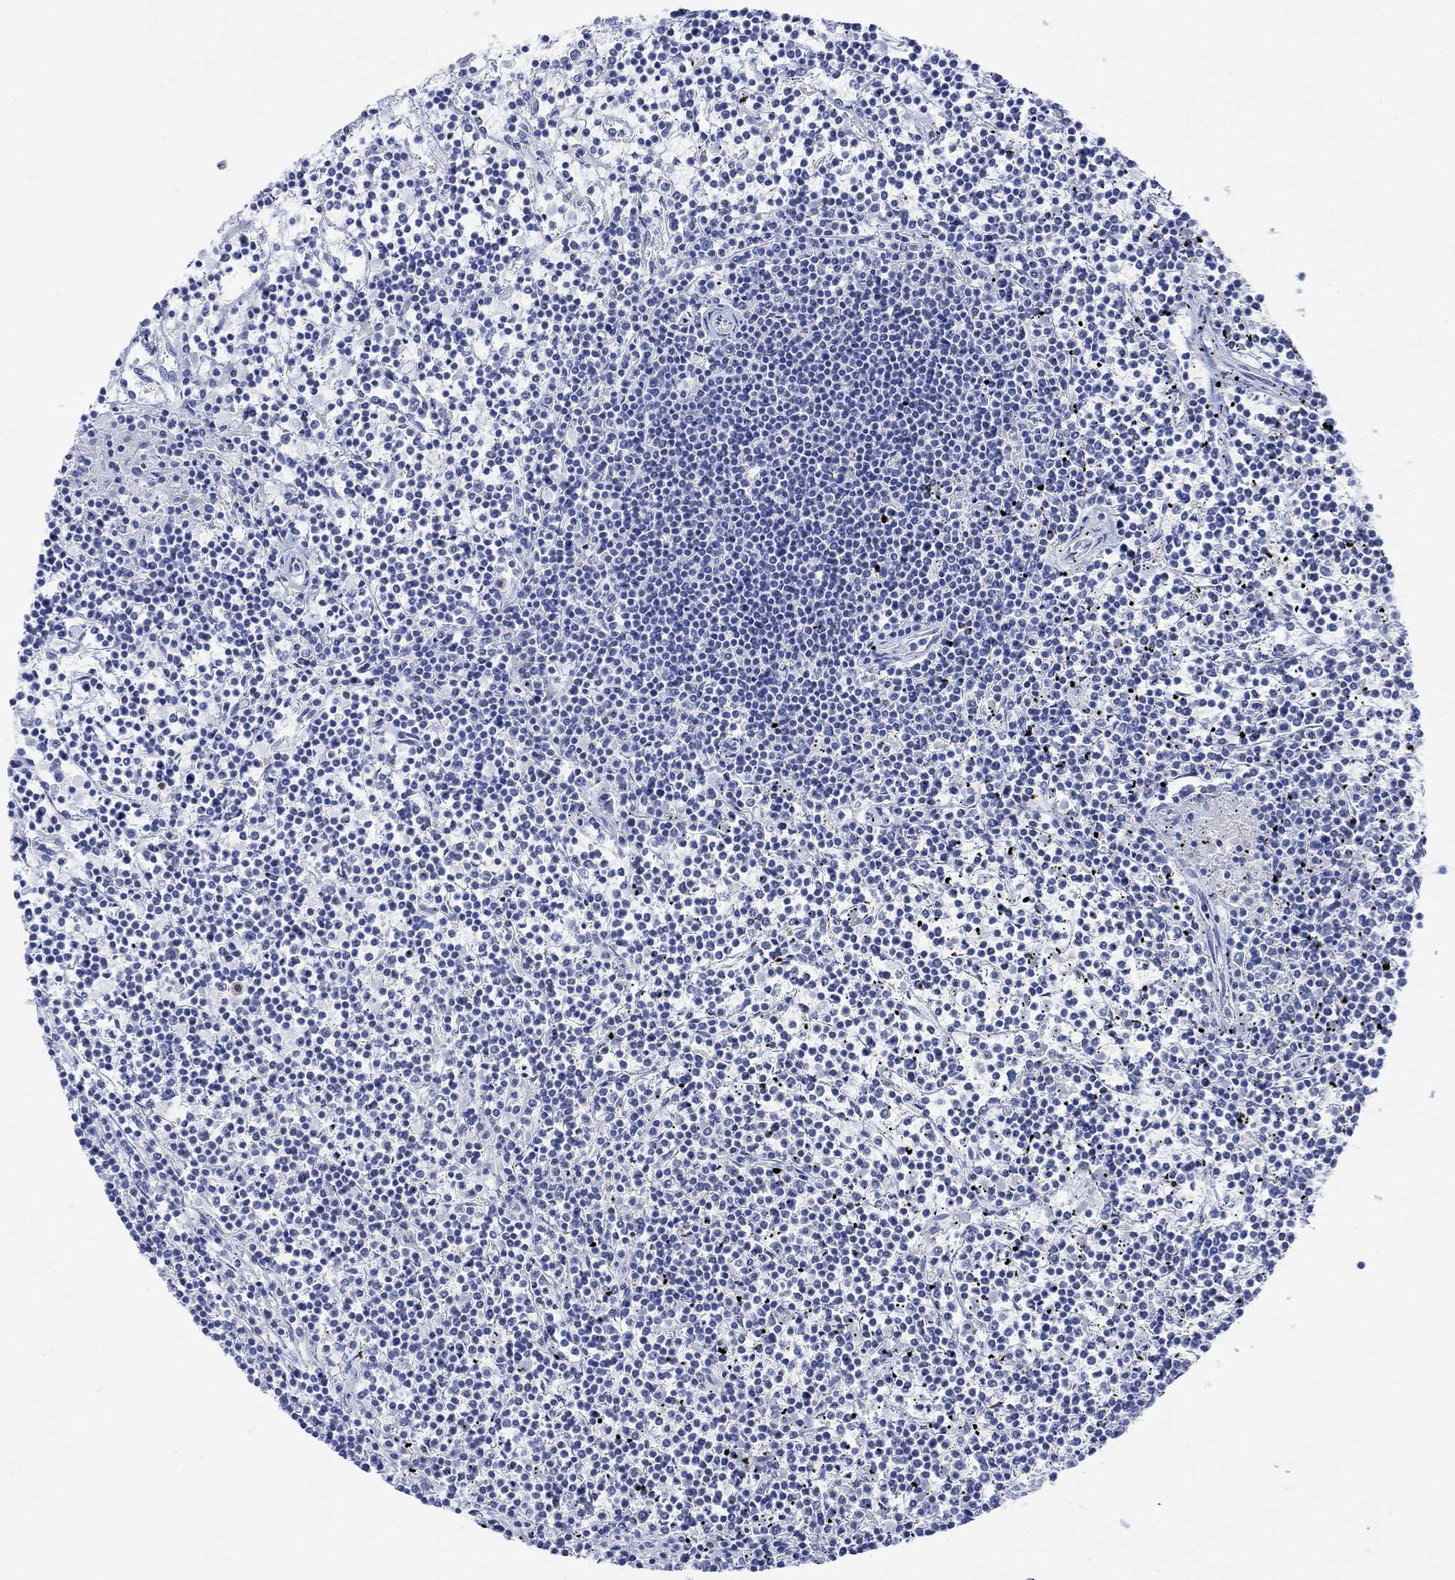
{"staining": {"intensity": "negative", "quantity": "none", "location": "none"}, "tissue": "lymphoma", "cell_type": "Tumor cells", "image_type": "cancer", "snomed": [{"axis": "morphology", "description": "Malignant lymphoma, non-Hodgkin's type, Low grade"}, {"axis": "topography", "description": "Spleen"}], "caption": "There is no significant staining in tumor cells of low-grade malignant lymphoma, non-Hodgkin's type.", "gene": "CALCA", "patient": {"sex": "female", "age": 19}}